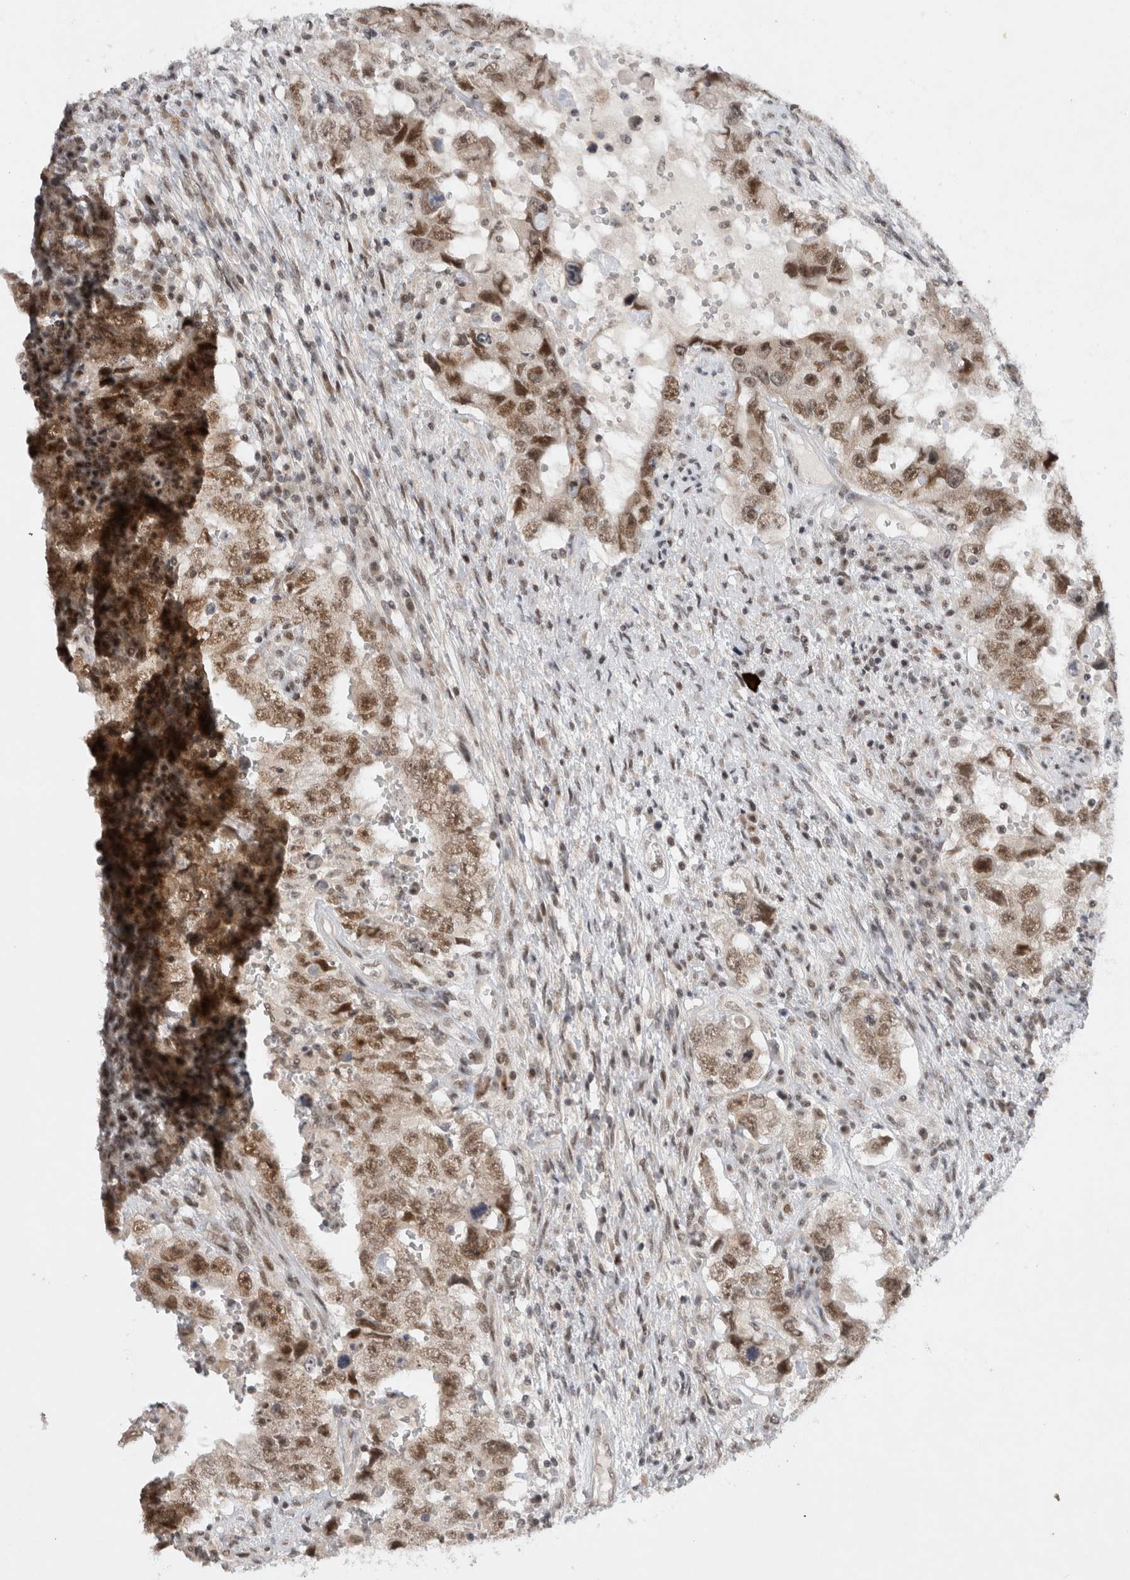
{"staining": {"intensity": "moderate", "quantity": ">75%", "location": "nuclear"}, "tissue": "testis cancer", "cell_type": "Tumor cells", "image_type": "cancer", "snomed": [{"axis": "morphology", "description": "Carcinoma, Embryonal, NOS"}, {"axis": "topography", "description": "Testis"}], "caption": "Protein staining by immunohistochemistry (IHC) shows moderate nuclear staining in approximately >75% of tumor cells in testis cancer (embryonal carcinoma). Ihc stains the protein of interest in brown and the nuclei are stained blue.", "gene": "HESX1", "patient": {"sex": "male", "age": 26}}